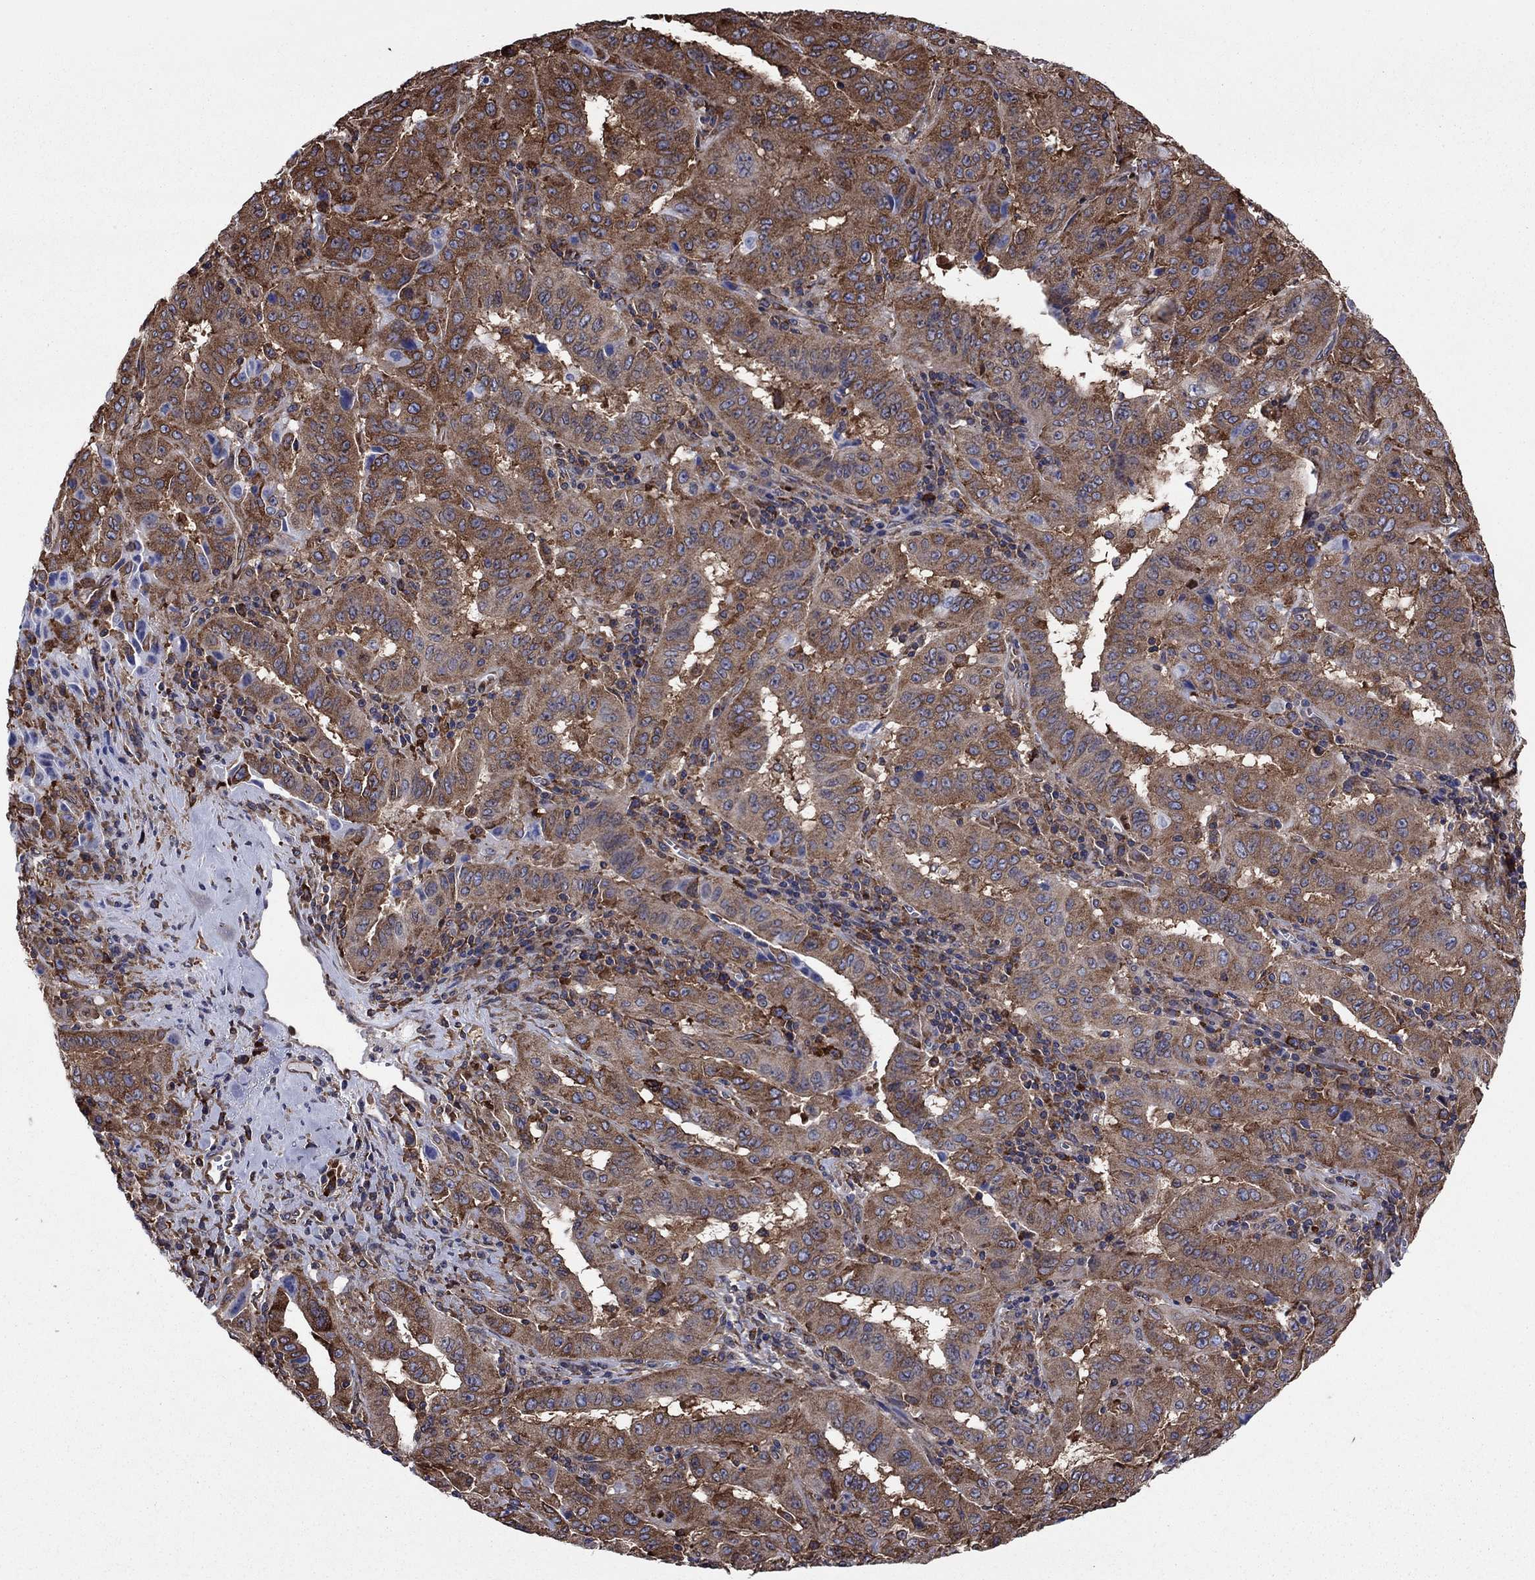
{"staining": {"intensity": "moderate", "quantity": ">75%", "location": "cytoplasmic/membranous"}, "tissue": "pancreatic cancer", "cell_type": "Tumor cells", "image_type": "cancer", "snomed": [{"axis": "morphology", "description": "Adenocarcinoma, NOS"}, {"axis": "topography", "description": "Pancreas"}], "caption": "A brown stain labels moderate cytoplasmic/membranous positivity of a protein in pancreatic cancer tumor cells.", "gene": "YBX1", "patient": {"sex": "male", "age": 63}}